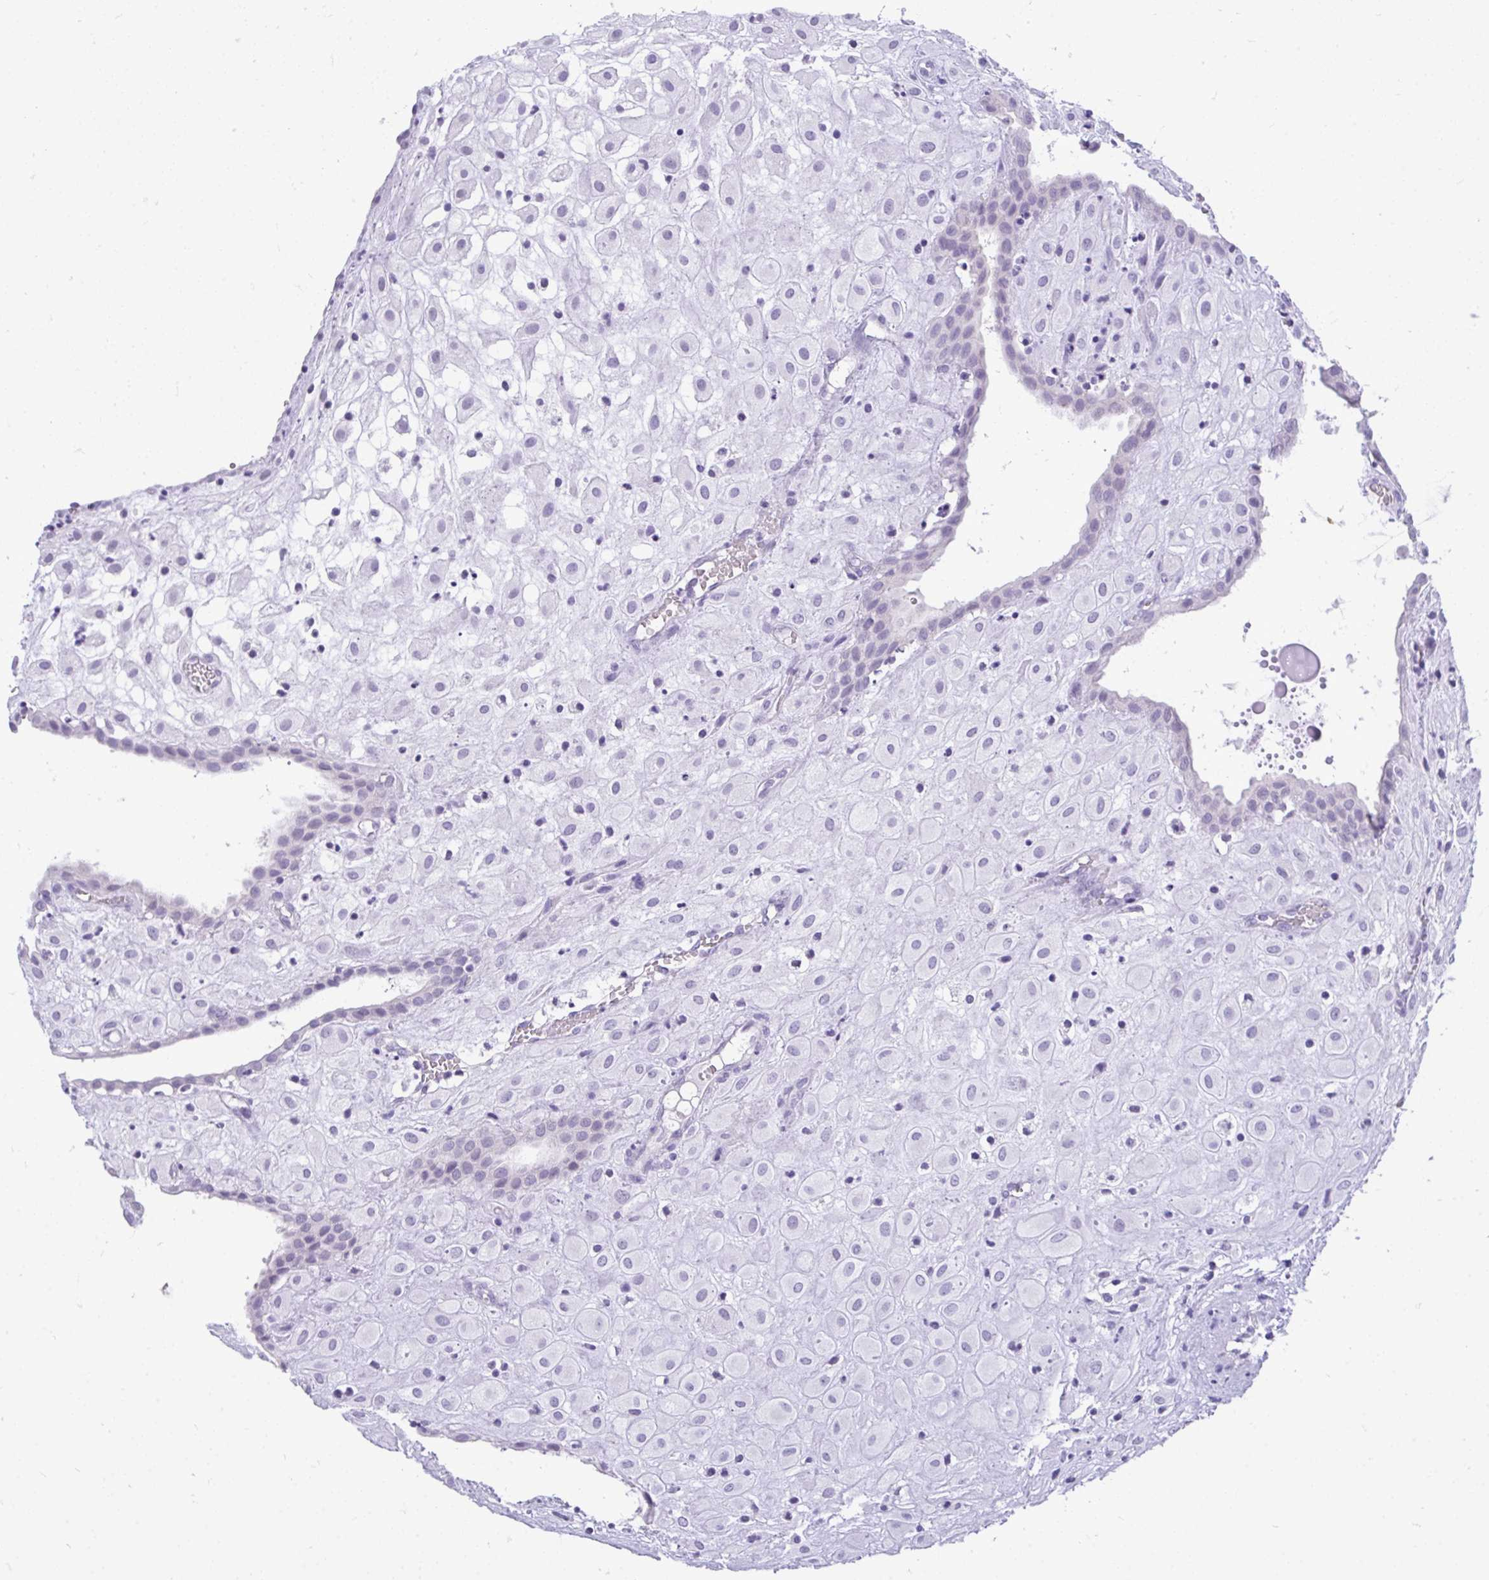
{"staining": {"intensity": "negative", "quantity": "none", "location": "none"}, "tissue": "placenta", "cell_type": "Decidual cells", "image_type": "normal", "snomed": [{"axis": "morphology", "description": "Normal tissue, NOS"}, {"axis": "topography", "description": "Placenta"}], "caption": "Image shows no significant protein expression in decidual cells of unremarkable placenta. Nuclei are stained in blue.", "gene": "PRM2", "patient": {"sex": "female", "age": 24}}